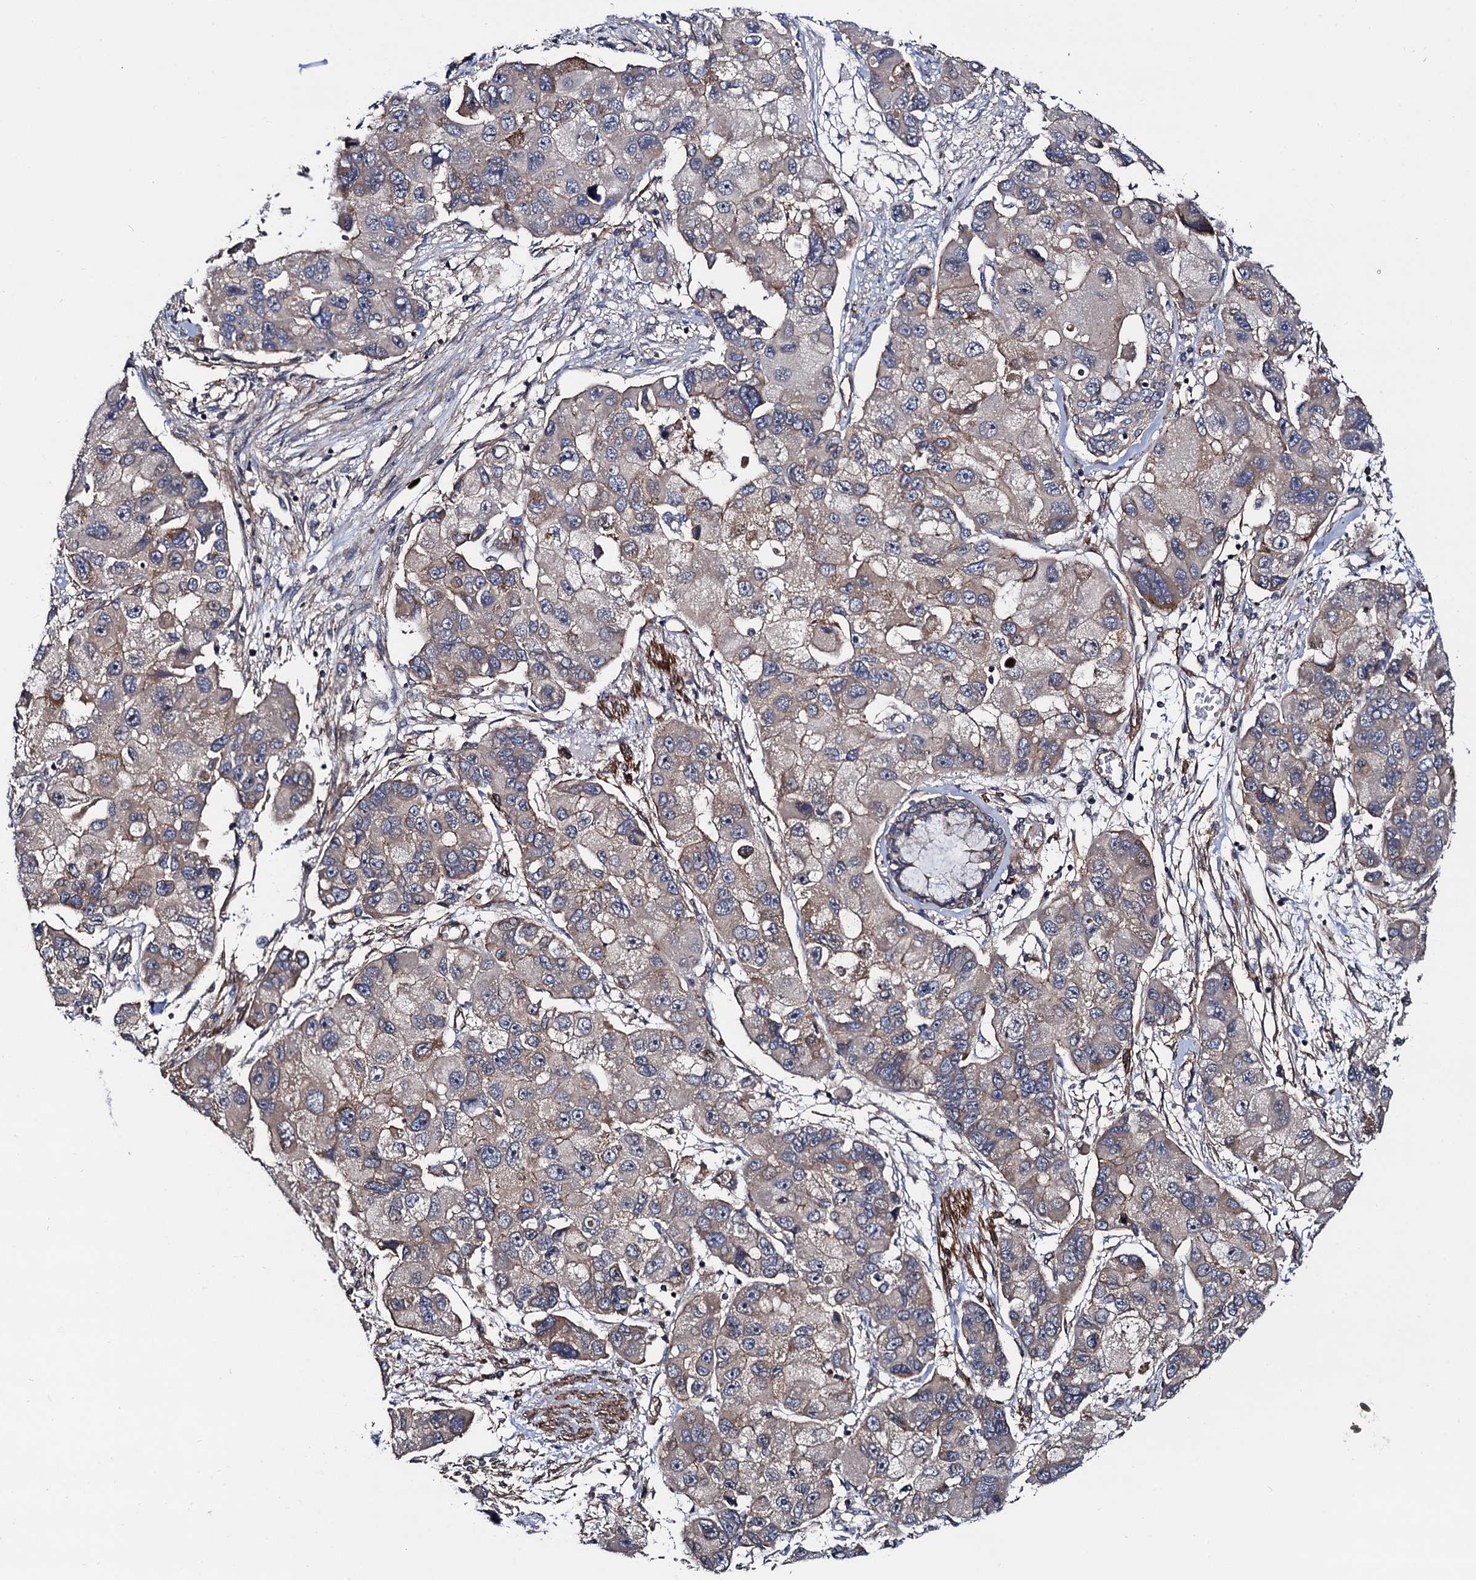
{"staining": {"intensity": "weak", "quantity": "<25%", "location": "cytoplasmic/membranous"}, "tissue": "lung cancer", "cell_type": "Tumor cells", "image_type": "cancer", "snomed": [{"axis": "morphology", "description": "Adenocarcinoma, NOS"}, {"axis": "topography", "description": "Lung"}], "caption": "Immunohistochemistry (IHC) of human lung cancer shows no expression in tumor cells. Nuclei are stained in blue.", "gene": "KXD1", "patient": {"sex": "female", "age": 54}}